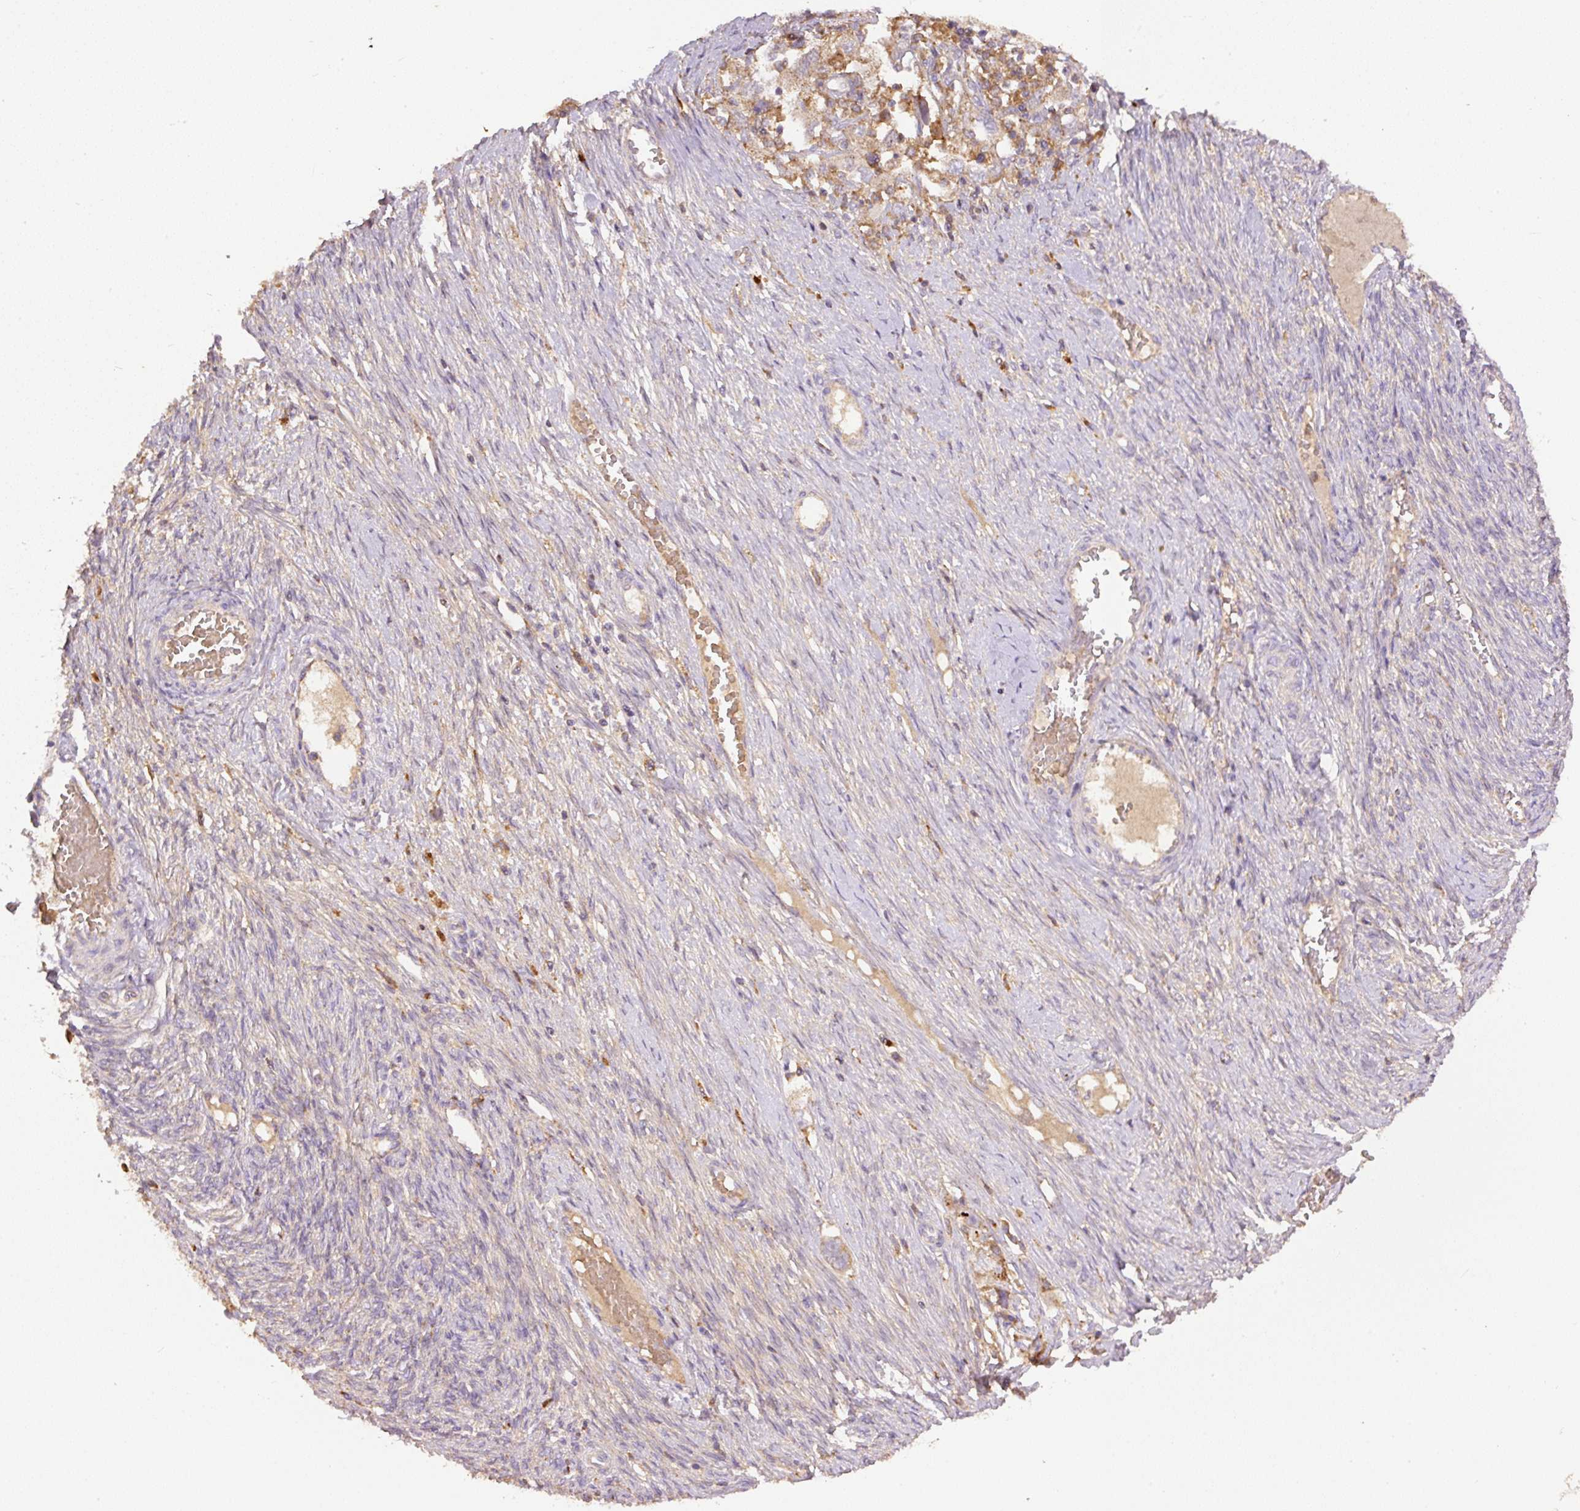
{"staining": {"intensity": "moderate", "quantity": ">75%", "location": "cytoplasmic/membranous"}, "tissue": "ovarian cancer", "cell_type": "Tumor cells", "image_type": "cancer", "snomed": [{"axis": "morphology", "description": "Carcinoma, NOS"}, {"axis": "morphology", "description": "Cystadenocarcinoma, serous, NOS"}, {"axis": "topography", "description": "Ovary"}], "caption": "This photomicrograph exhibits immunohistochemistry (IHC) staining of ovarian cancer, with medium moderate cytoplasmic/membranous staining in about >75% of tumor cells.", "gene": "DAPK1", "patient": {"sex": "female", "age": 69}}